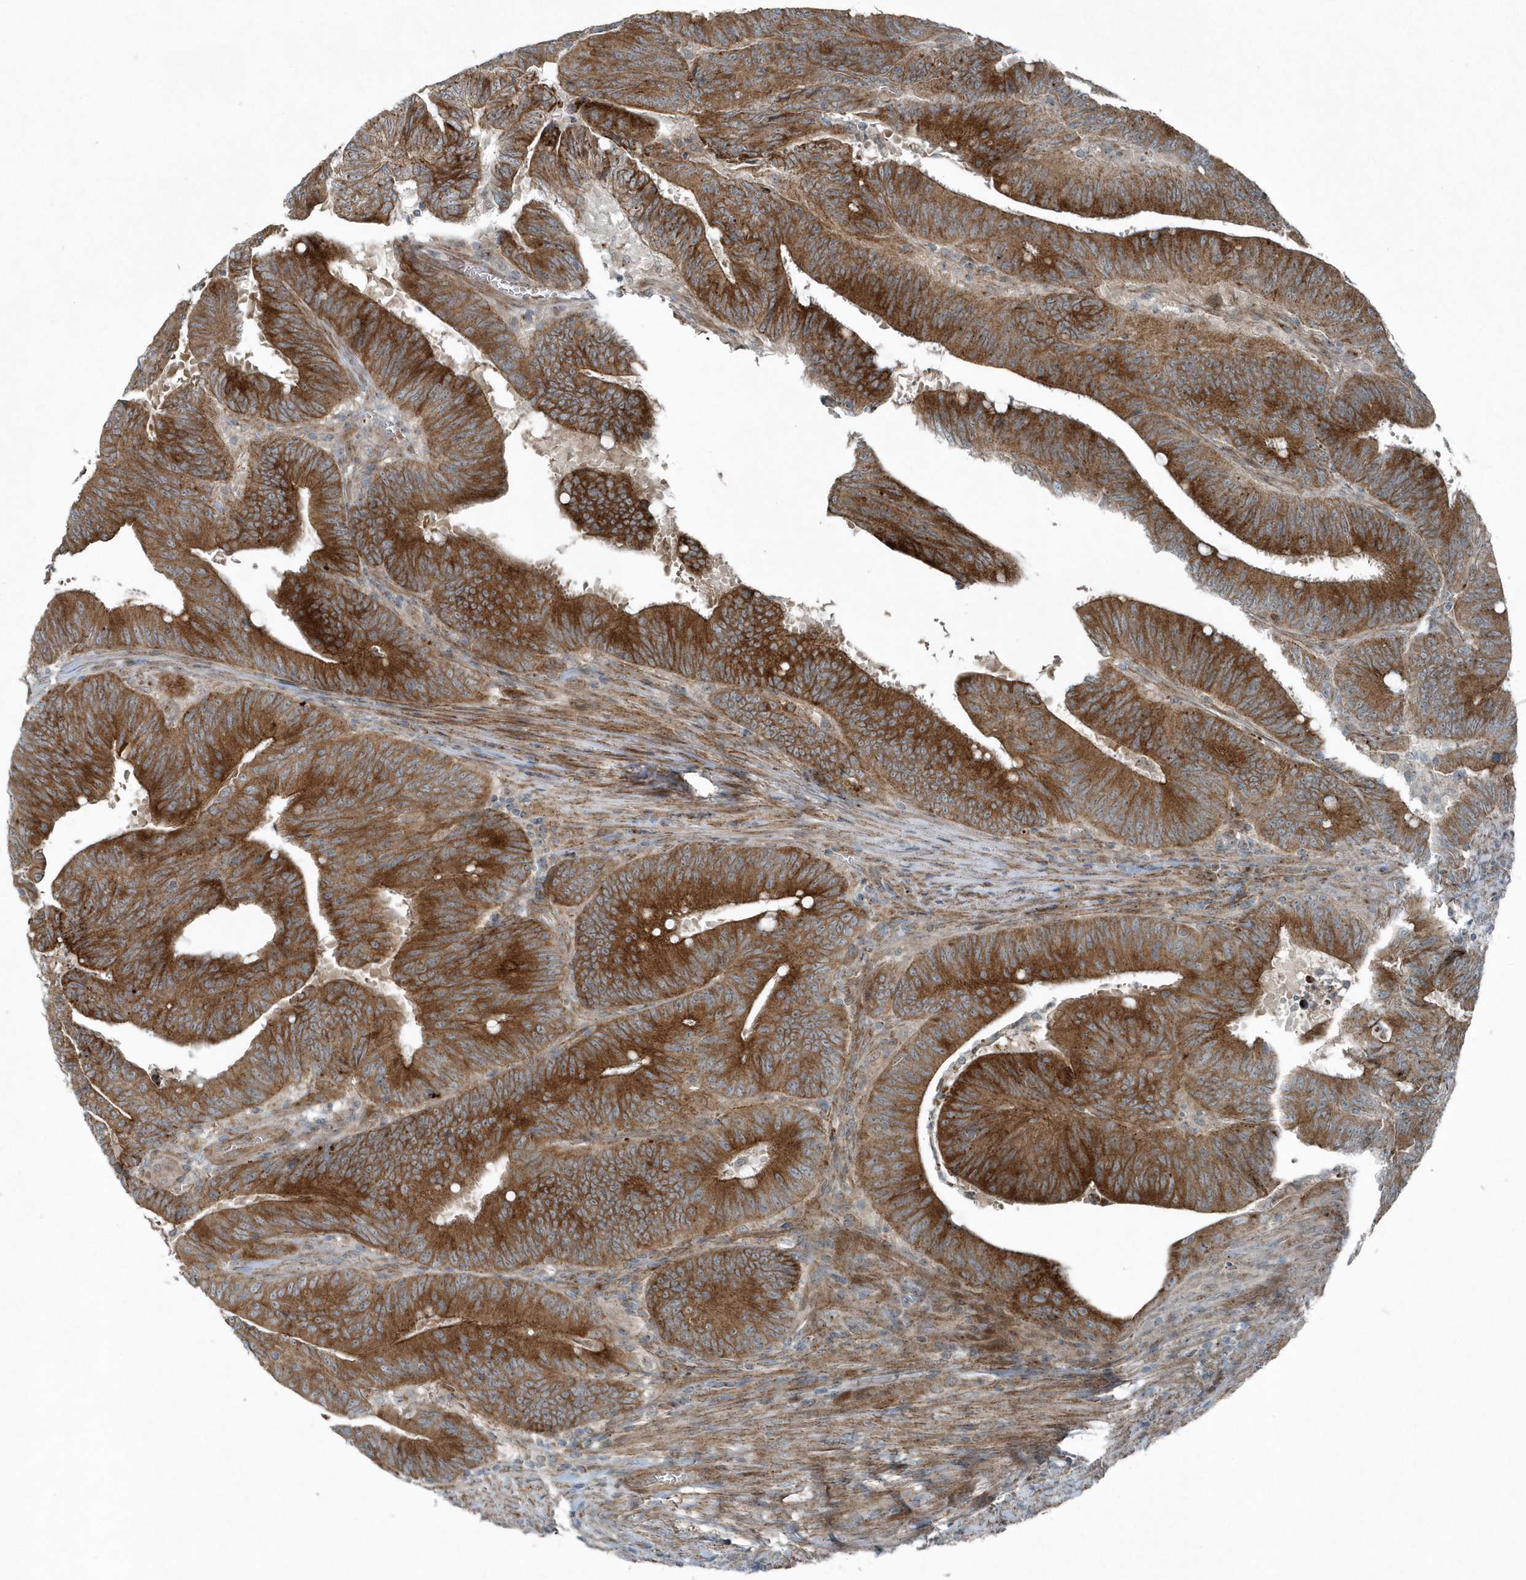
{"staining": {"intensity": "strong", "quantity": ">75%", "location": "cytoplasmic/membranous"}, "tissue": "colorectal cancer", "cell_type": "Tumor cells", "image_type": "cancer", "snomed": [{"axis": "morphology", "description": "Adenocarcinoma, NOS"}, {"axis": "topography", "description": "Colon"}], "caption": "The image displays a brown stain indicating the presence of a protein in the cytoplasmic/membranous of tumor cells in colorectal cancer.", "gene": "GCC2", "patient": {"sex": "male", "age": 45}}